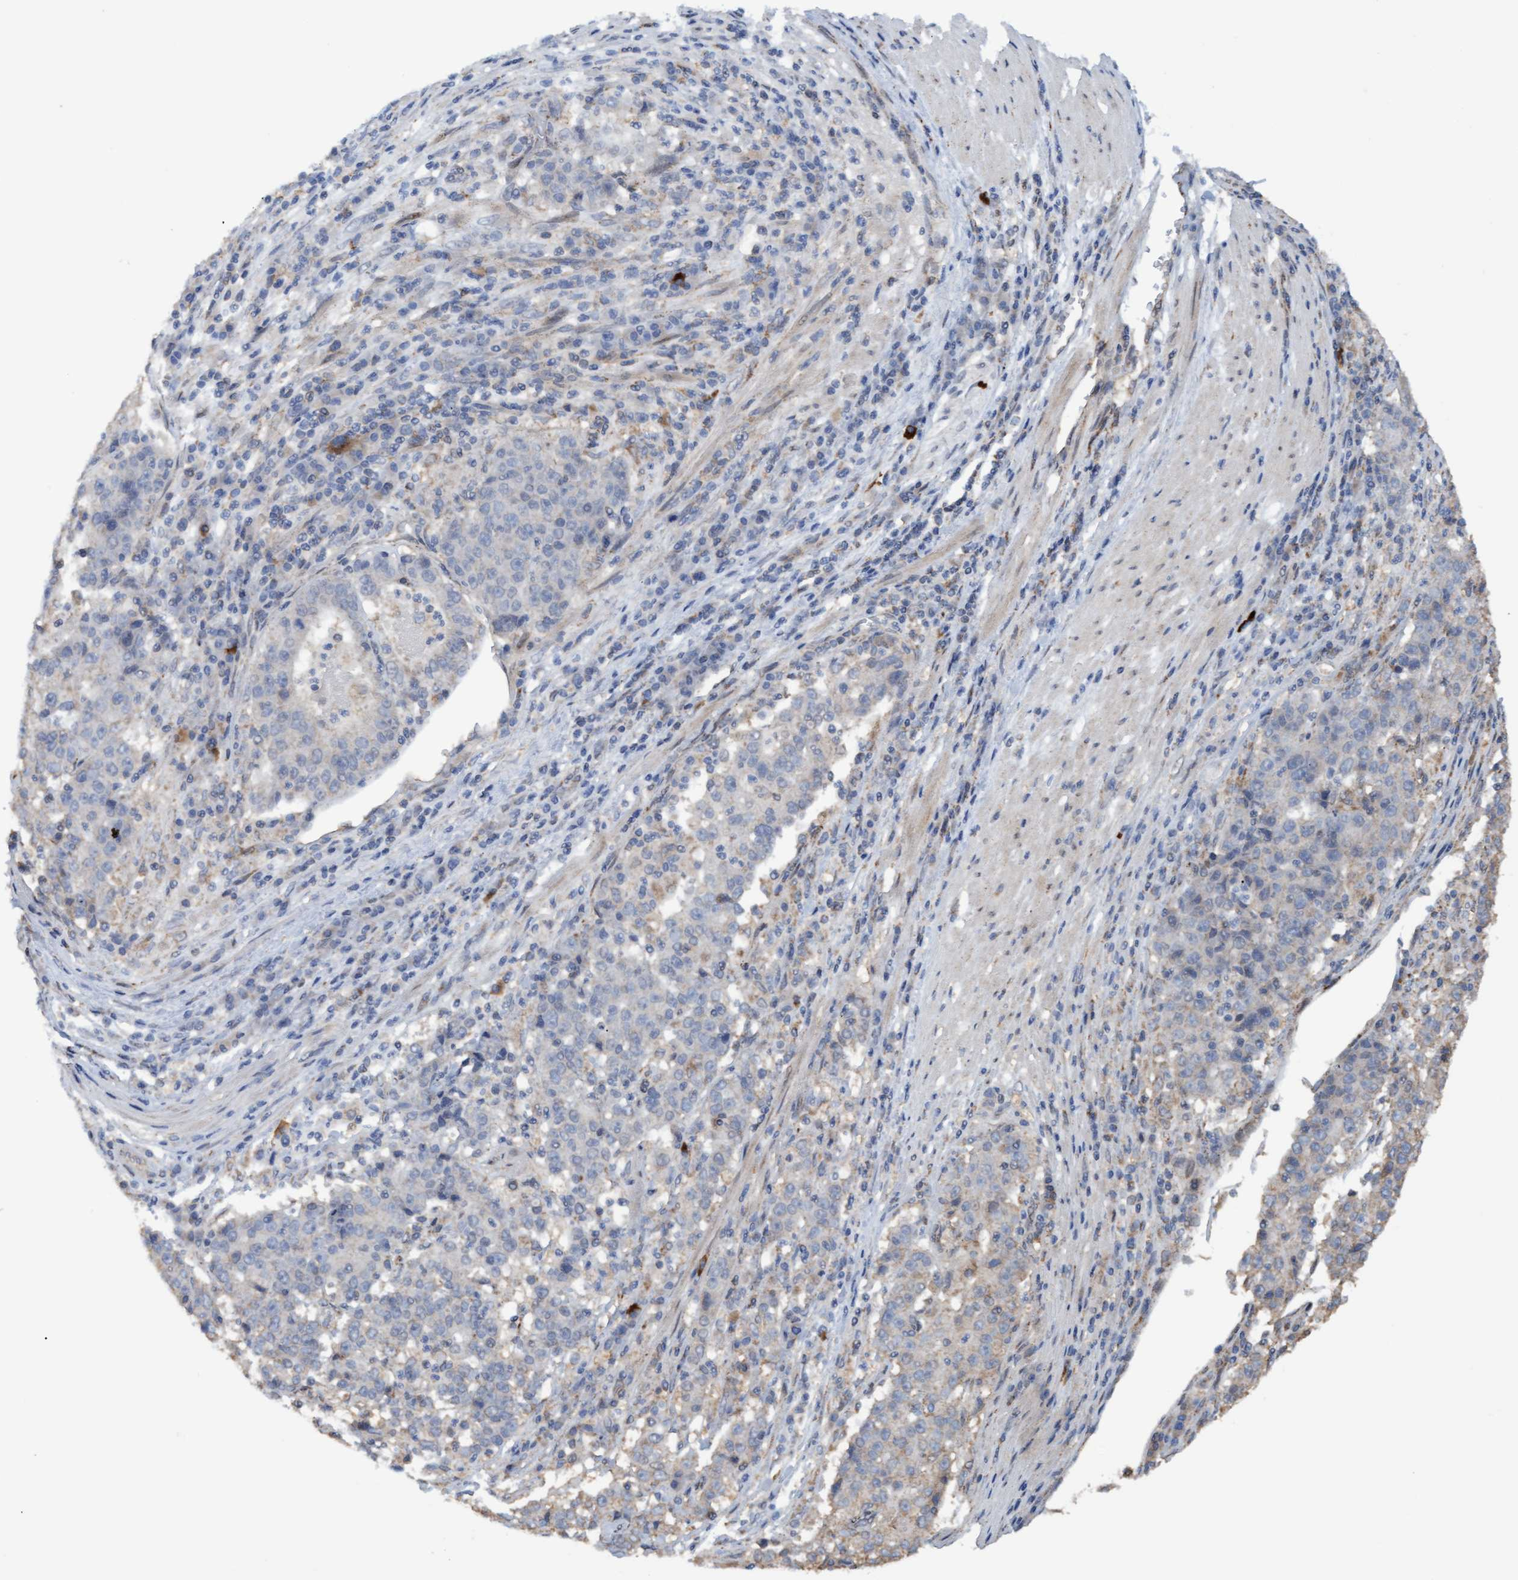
{"staining": {"intensity": "negative", "quantity": "none", "location": "none"}, "tissue": "stomach cancer", "cell_type": "Tumor cells", "image_type": "cancer", "snomed": [{"axis": "morphology", "description": "Adenocarcinoma, NOS"}, {"axis": "topography", "description": "Stomach"}], "caption": "This is an IHC micrograph of human stomach adenocarcinoma. There is no expression in tumor cells.", "gene": "MGLL", "patient": {"sex": "male", "age": 59}}